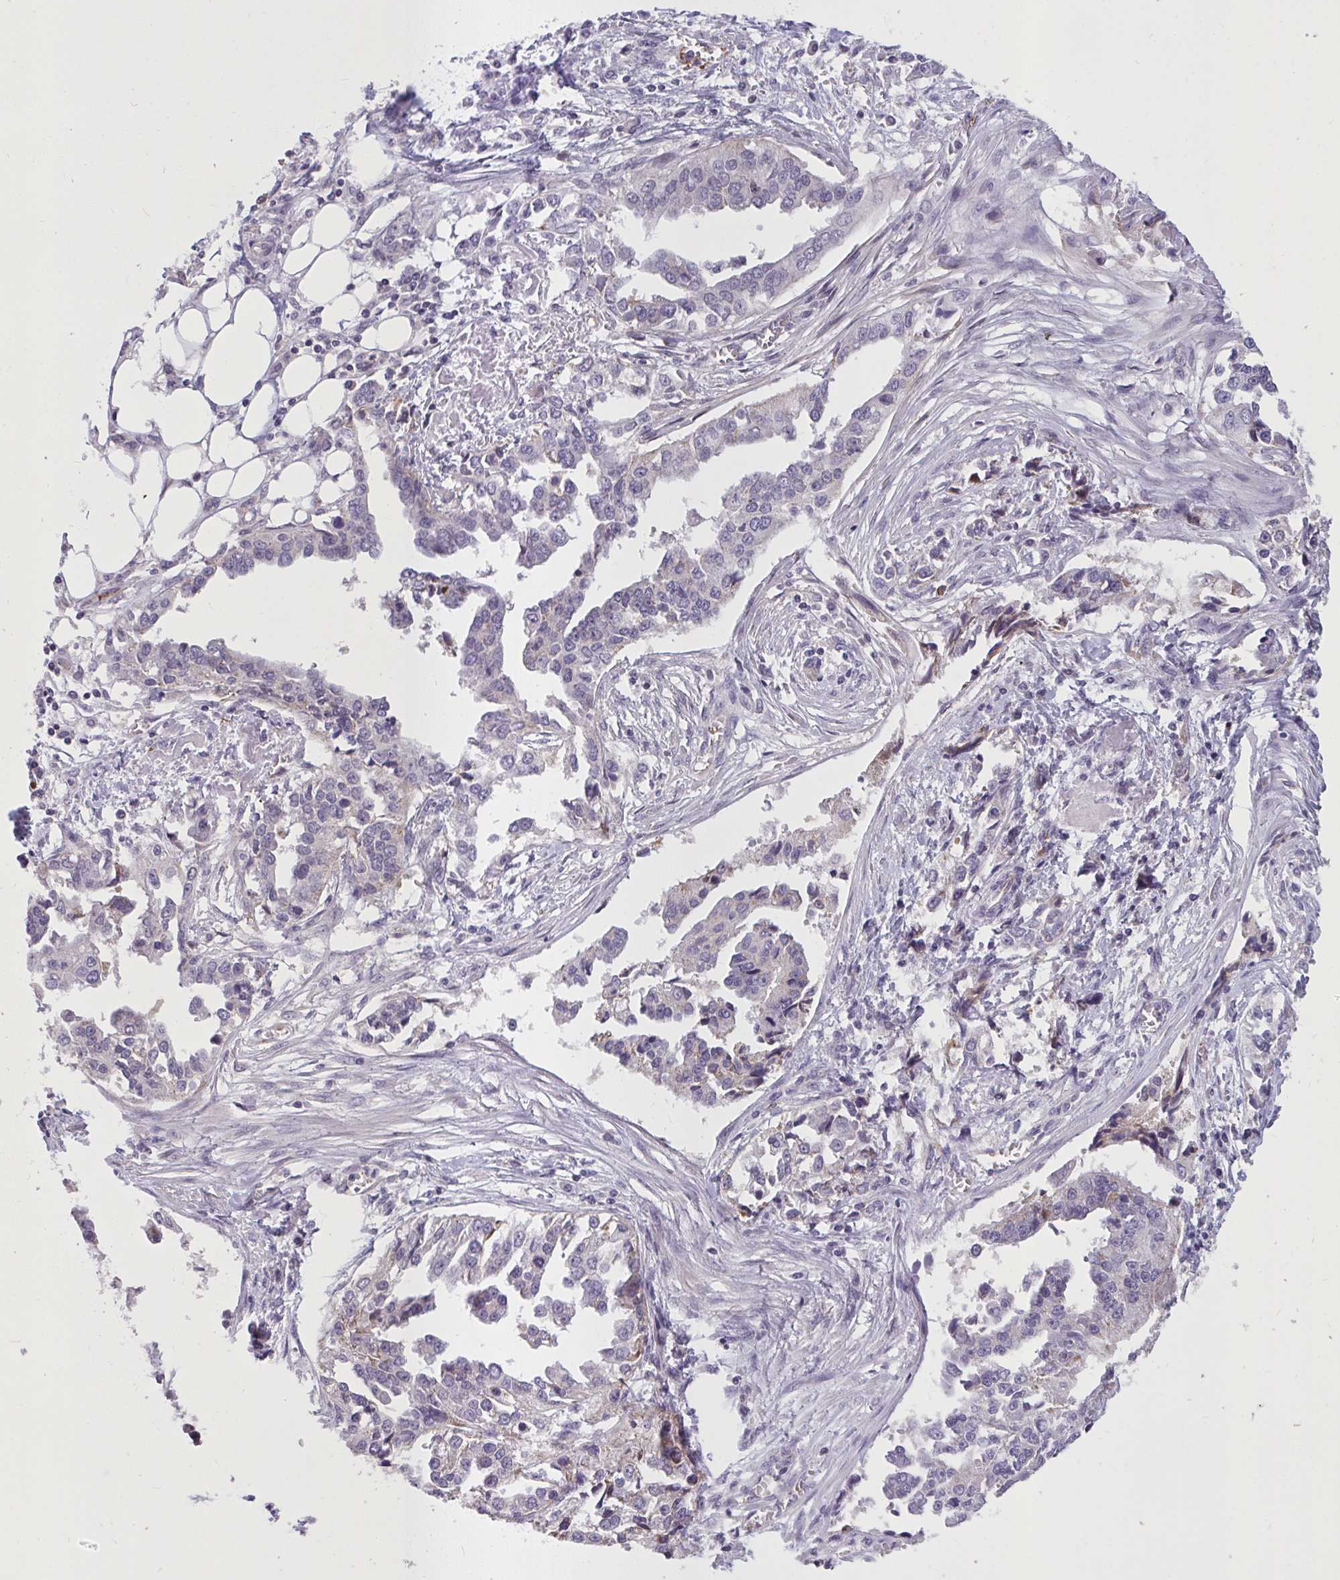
{"staining": {"intensity": "weak", "quantity": "<25%", "location": "cytoplasmic/membranous"}, "tissue": "ovarian cancer", "cell_type": "Tumor cells", "image_type": "cancer", "snomed": [{"axis": "morphology", "description": "Cystadenocarcinoma, serous, NOS"}, {"axis": "topography", "description": "Ovary"}], "caption": "Ovarian cancer (serous cystadenocarcinoma) was stained to show a protein in brown. There is no significant expression in tumor cells.", "gene": "SEMA6B", "patient": {"sex": "female", "age": 75}}